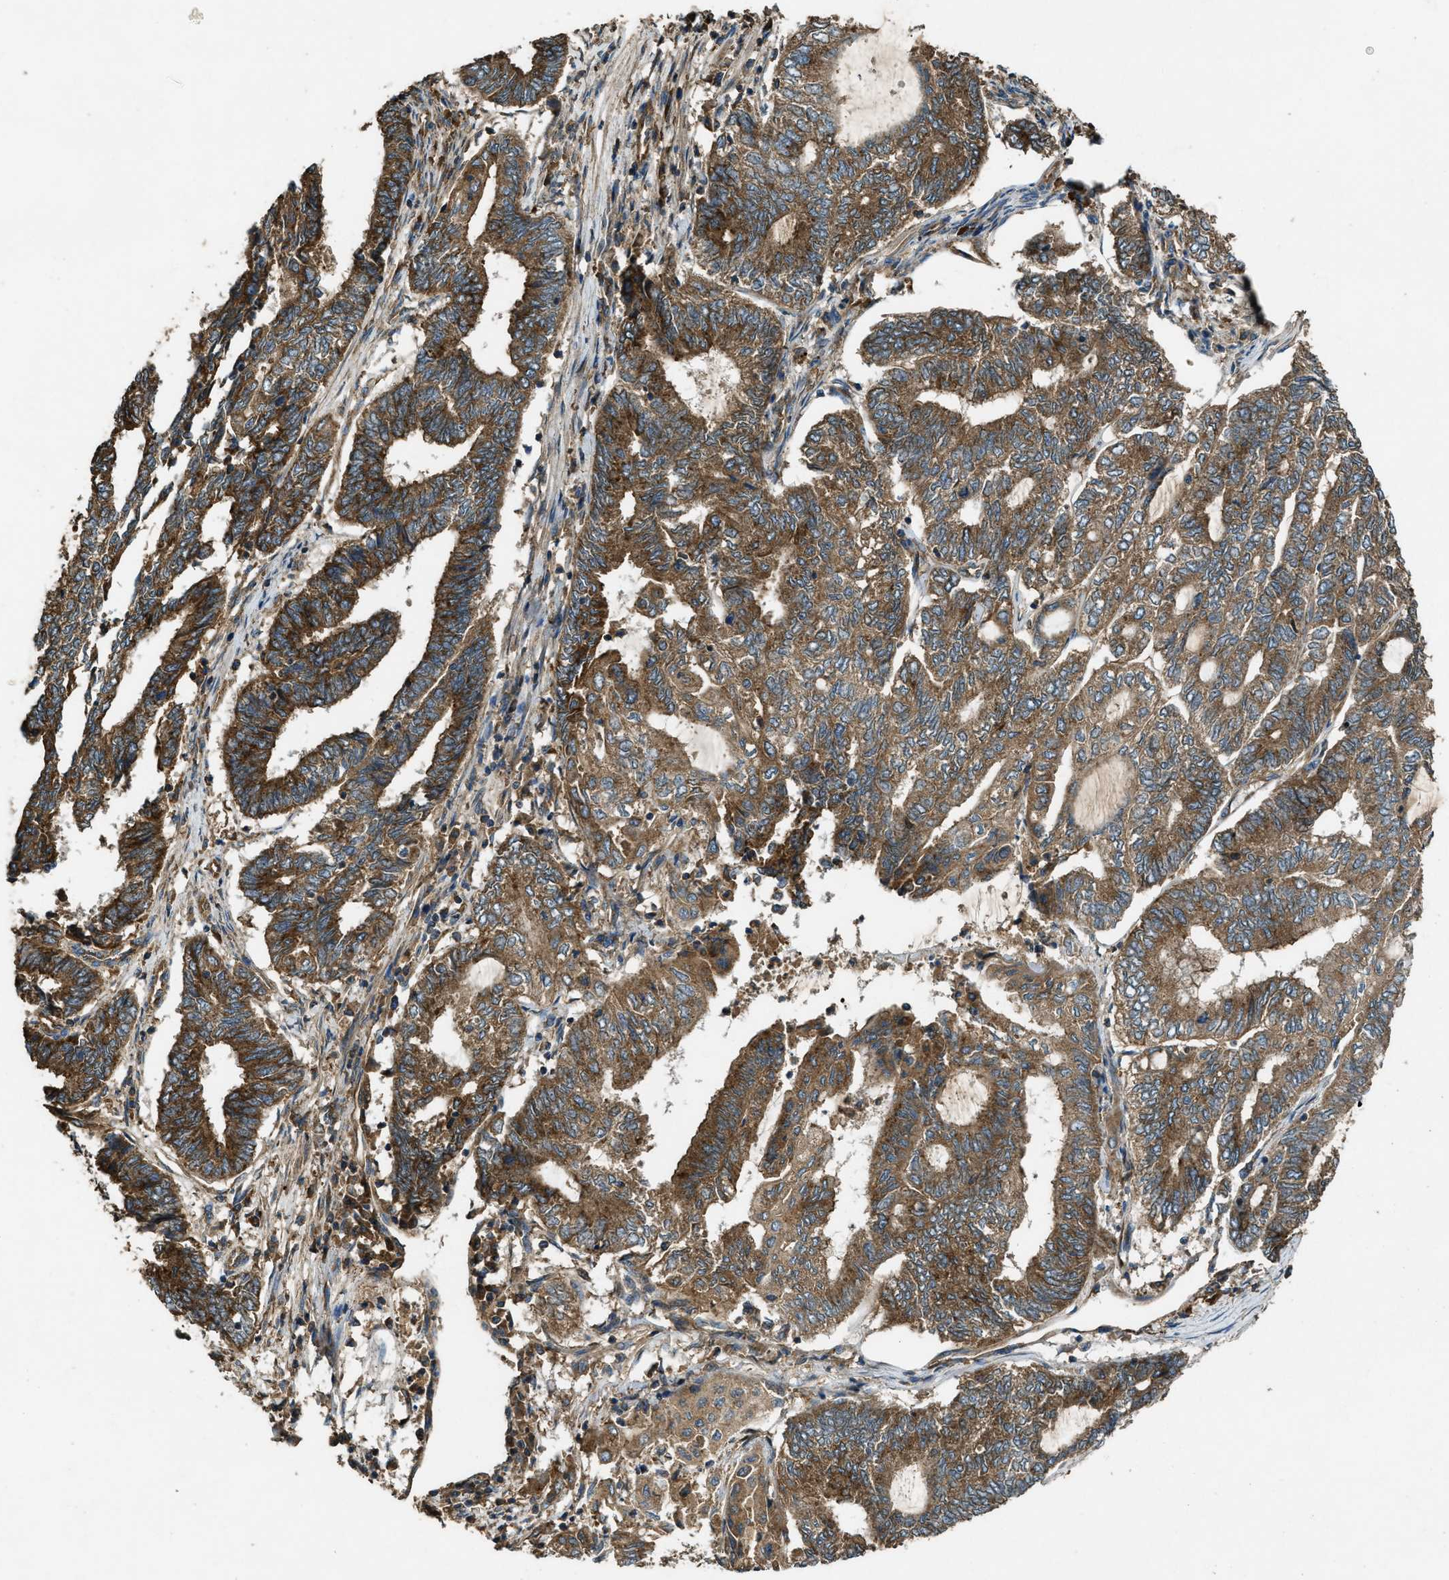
{"staining": {"intensity": "strong", "quantity": ">75%", "location": "cytoplasmic/membranous"}, "tissue": "endometrial cancer", "cell_type": "Tumor cells", "image_type": "cancer", "snomed": [{"axis": "morphology", "description": "Adenocarcinoma, NOS"}, {"axis": "topography", "description": "Uterus"}, {"axis": "topography", "description": "Endometrium"}], "caption": "Strong cytoplasmic/membranous positivity is appreciated in about >75% of tumor cells in adenocarcinoma (endometrial). (brown staining indicates protein expression, while blue staining denotes nuclei).", "gene": "MAP3K8", "patient": {"sex": "female", "age": 70}}